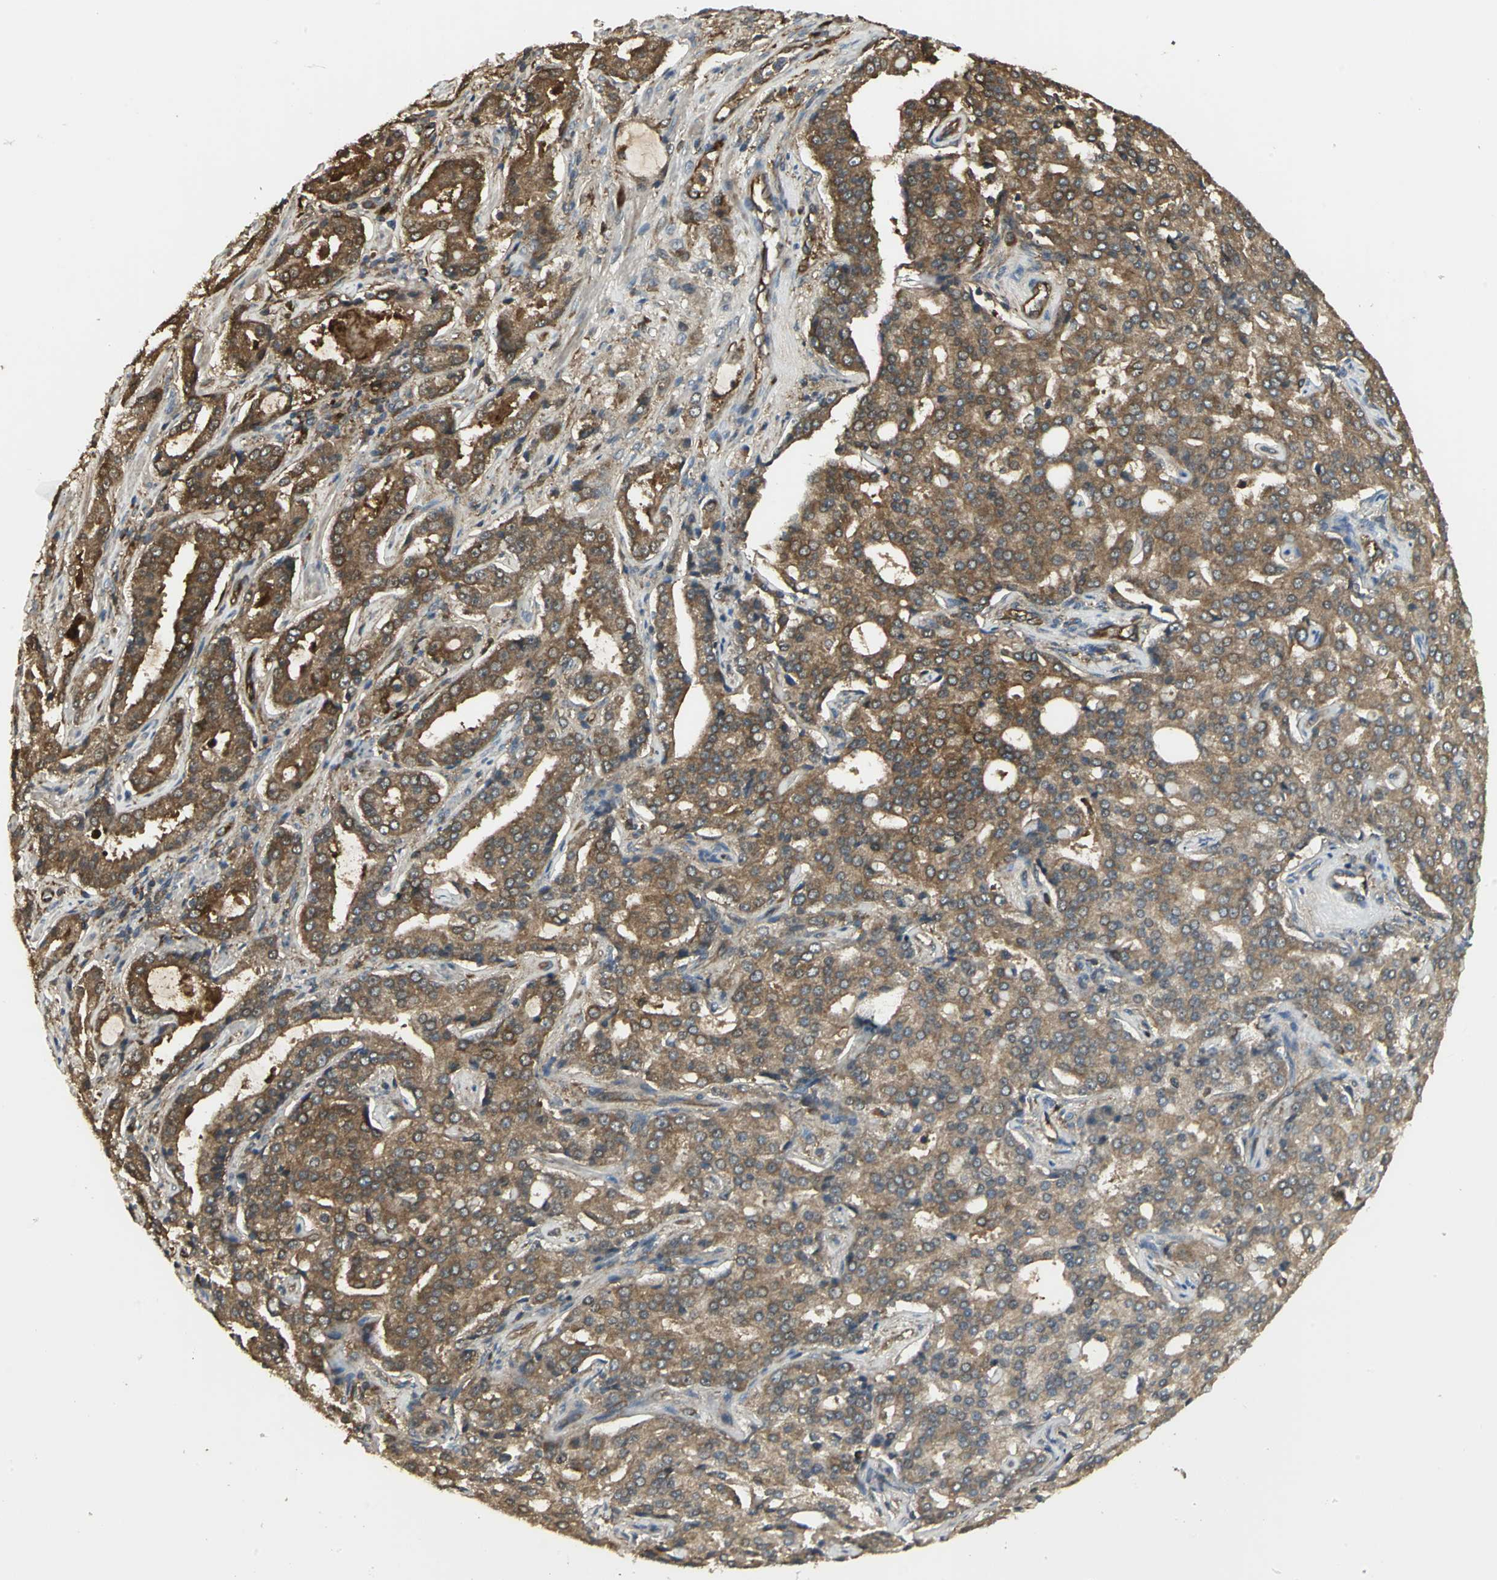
{"staining": {"intensity": "moderate", "quantity": ">75%", "location": "cytoplasmic/membranous"}, "tissue": "prostate cancer", "cell_type": "Tumor cells", "image_type": "cancer", "snomed": [{"axis": "morphology", "description": "Adenocarcinoma, High grade"}, {"axis": "topography", "description": "Prostate"}], "caption": "Tumor cells exhibit medium levels of moderate cytoplasmic/membranous staining in approximately >75% of cells in human adenocarcinoma (high-grade) (prostate).", "gene": "PRXL2B", "patient": {"sex": "male", "age": 72}}